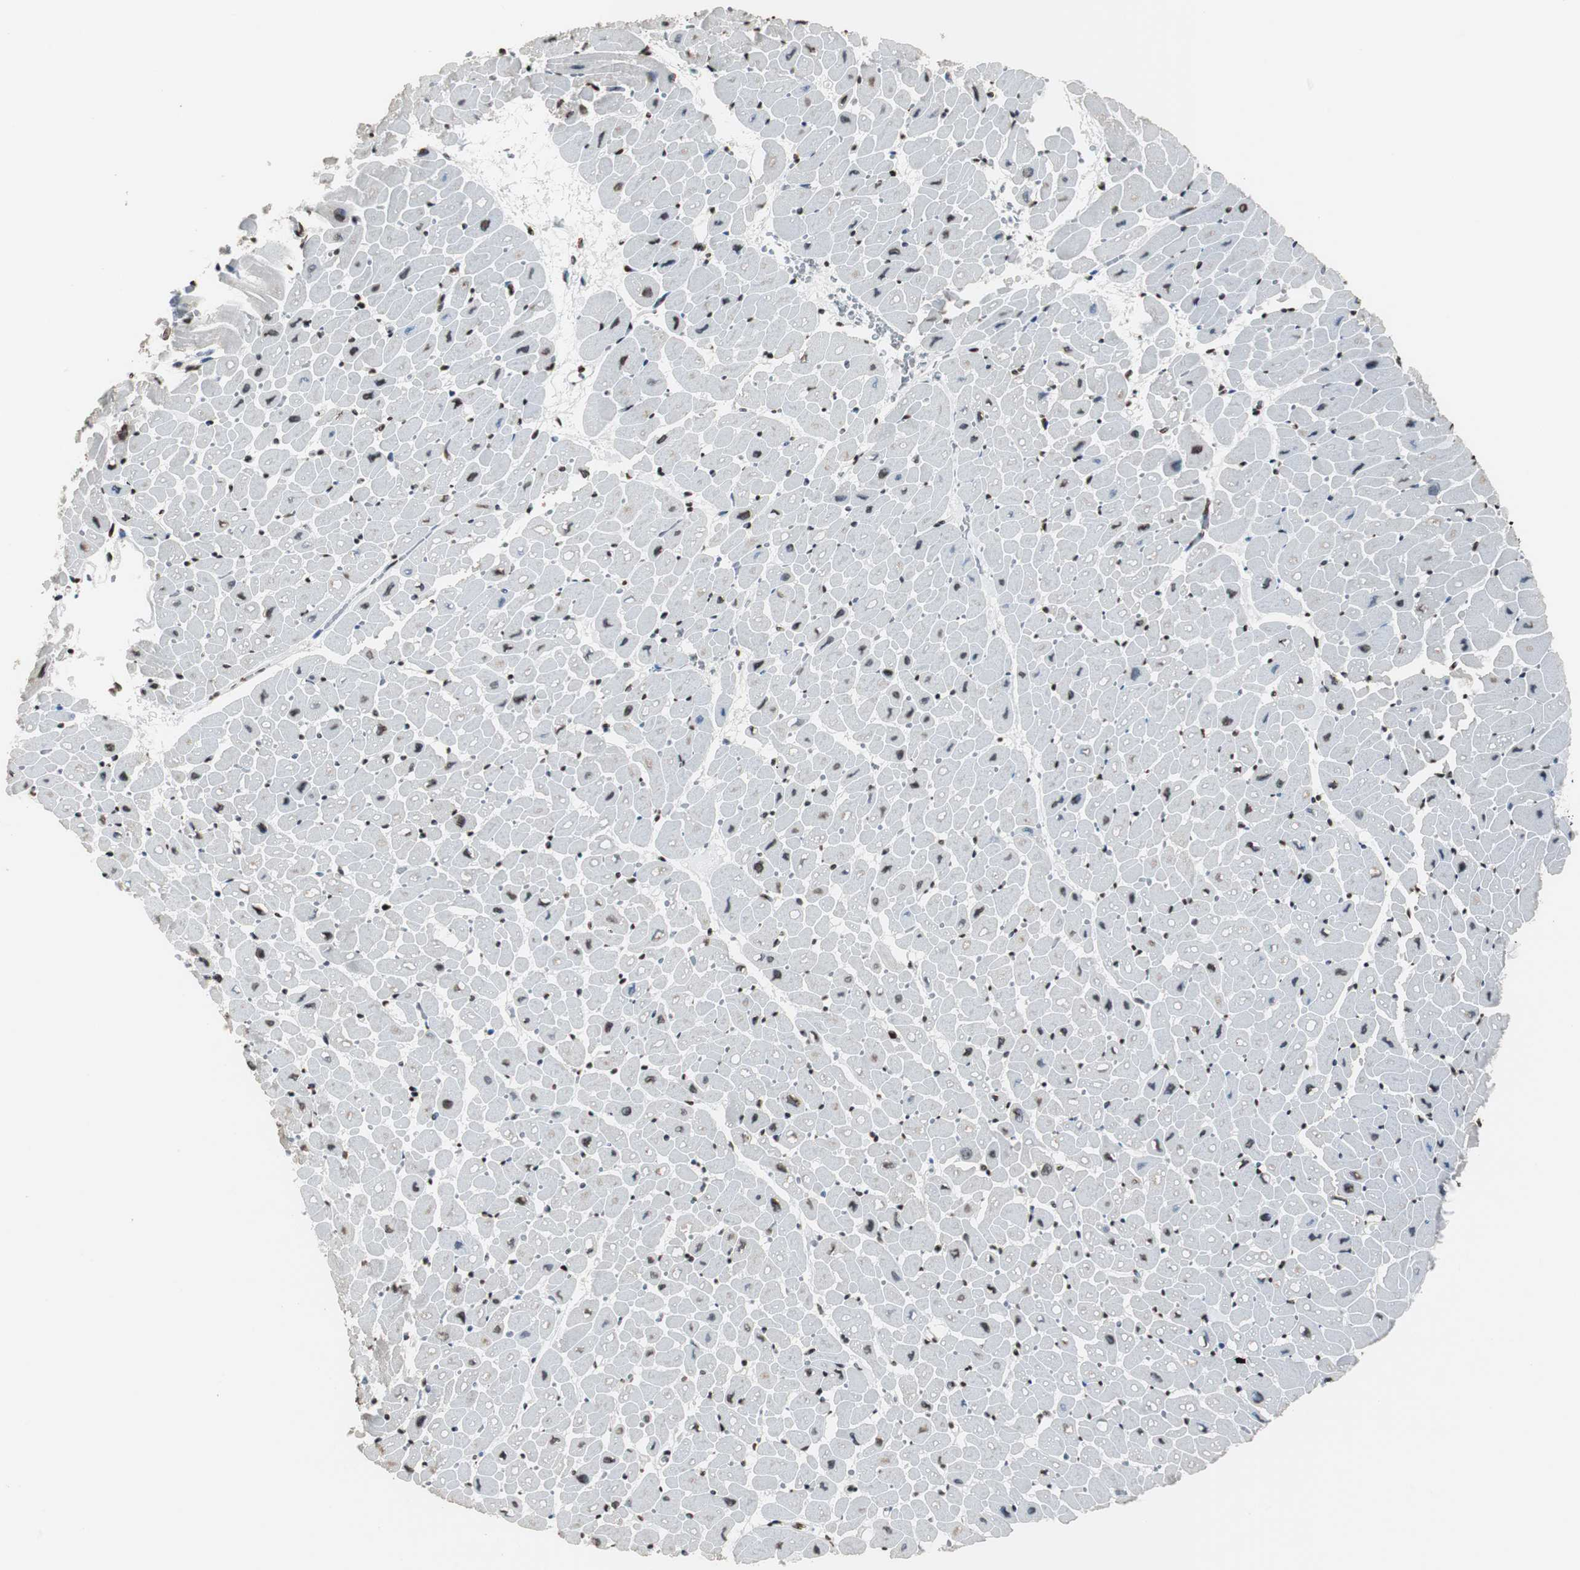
{"staining": {"intensity": "strong", "quantity": ">75%", "location": "nuclear"}, "tissue": "heart muscle", "cell_type": "Cardiomyocytes", "image_type": "normal", "snomed": [{"axis": "morphology", "description": "Normal tissue, NOS"}, {"axis": "topography", "description": "Heart"}], "caption": "Human heart muscle stained with a protein marker reveals strong staining in cardiomyocytes.", "gene": "PAXIP1", "patient": {"sex": "male", "age": 45}}